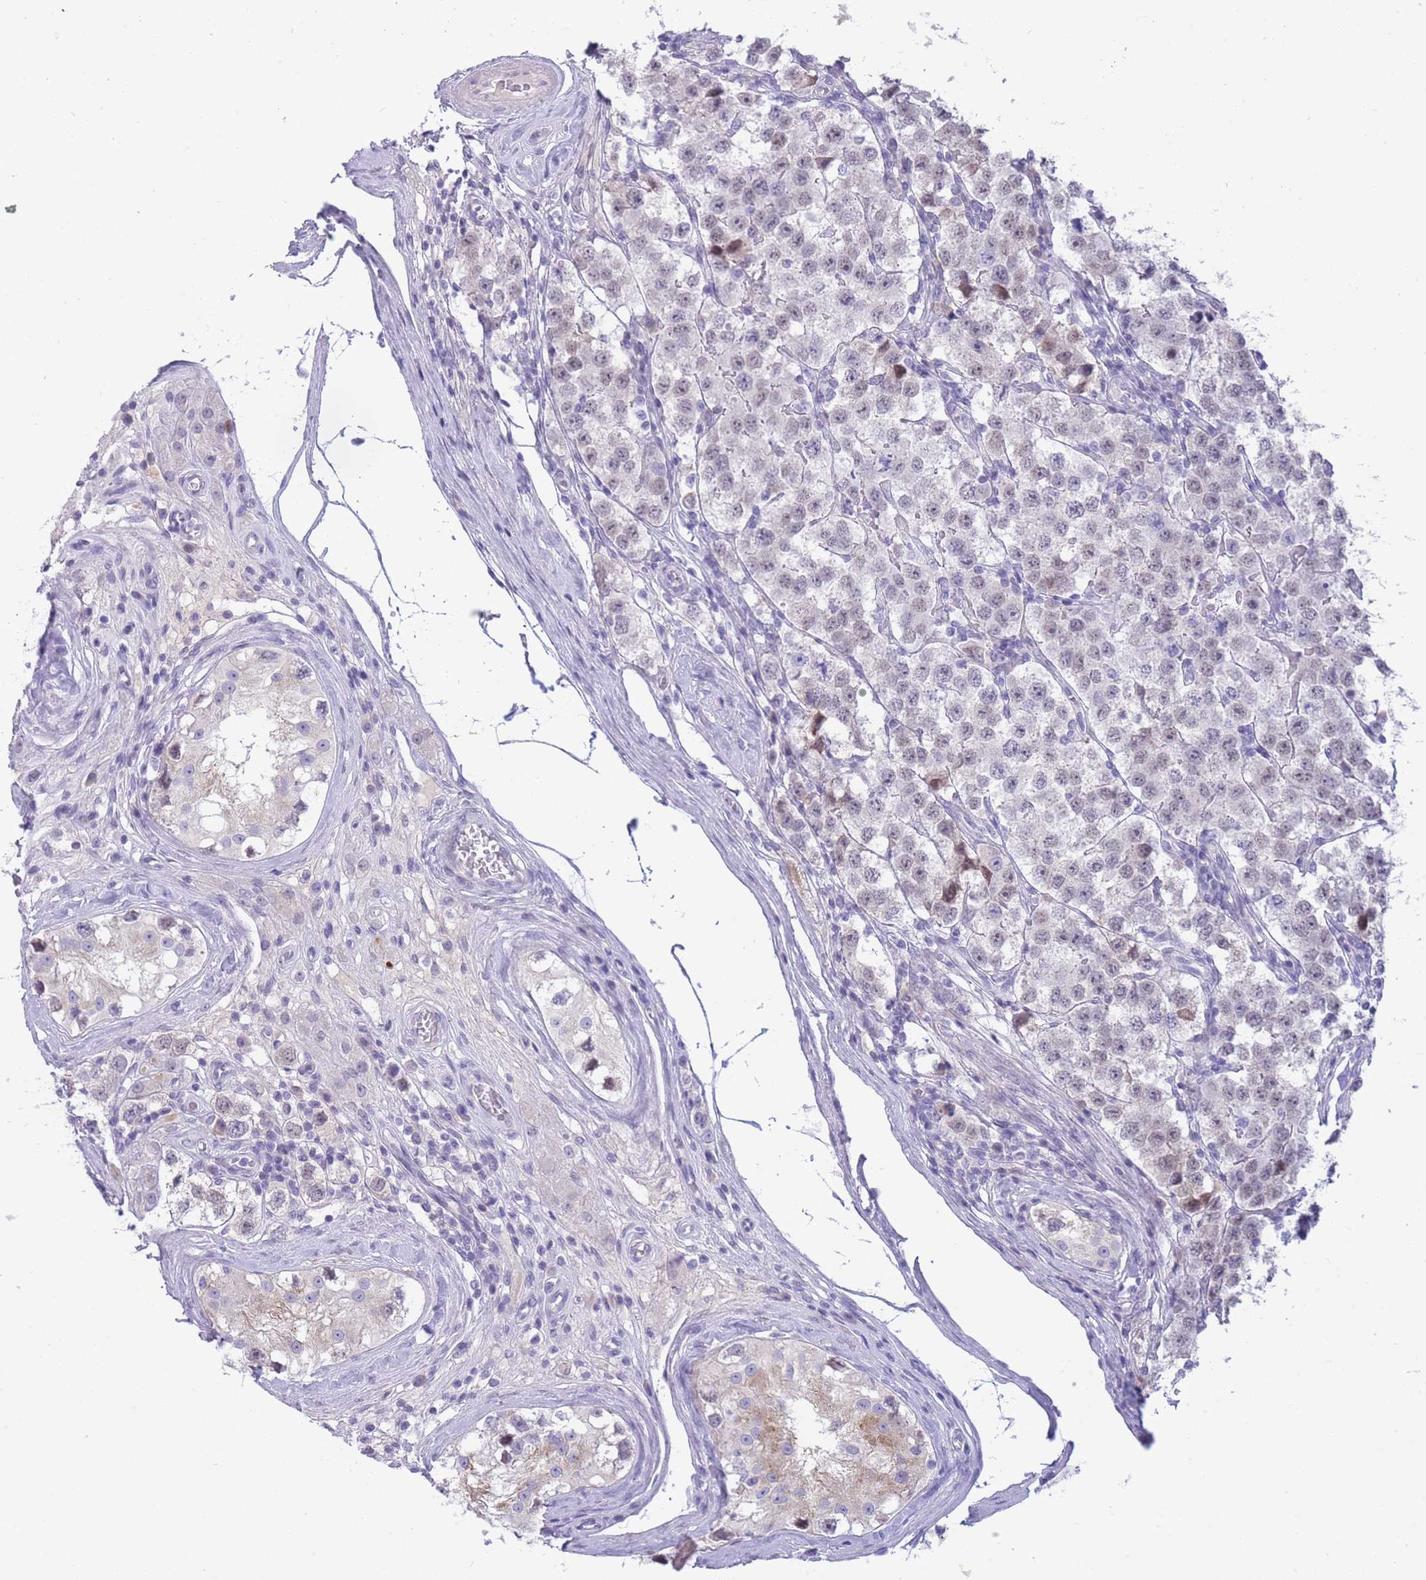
{"staining": {"intensity": "weak", "quantity": "<25%", "location": "nuclear"}, "tissue": "testis cancer", "cell_type": "Tumor cells", "image_type": "cancer", "snomed": [{"axis": "morphology", "description": "Seminoma, NOS"}, {"axis": "topography", "description": "Testis"}], "caption": "The photomicrograph reveals no significant staining in tumor cells of testis seminoma.", "gene": "PRR23B", "patient": {"sex": "male", "age": 34}}